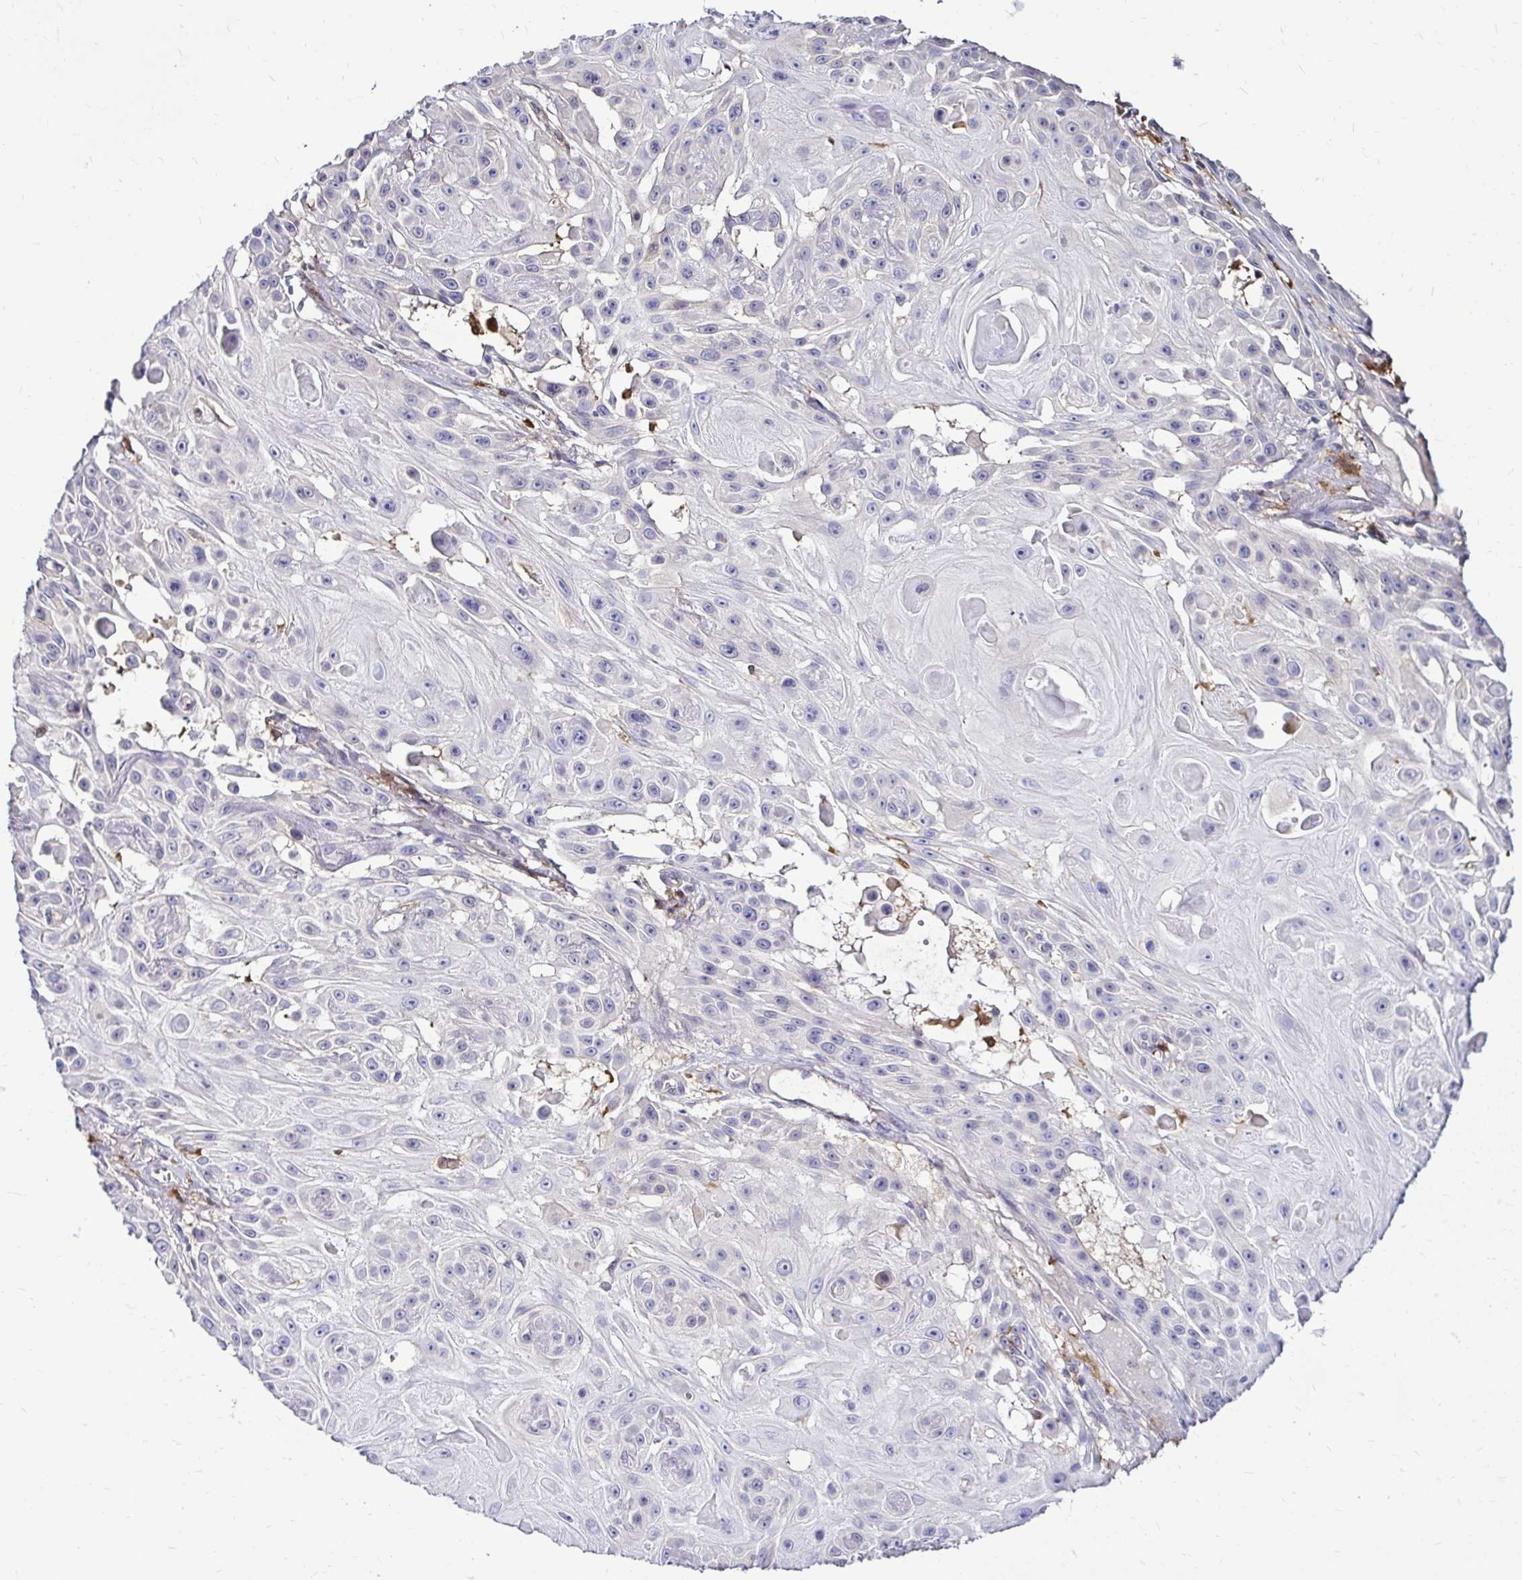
{"staining": {"intensity": "negative", "quantity": "none", "location": "none"}, "tissue": "skin cancer", "cell_type": "Tumor cells", "image_type": "cancer", "snomed": [{"axis": "morphology", "description": "Squamous cell carcinoma, NOS"}, {"axis": "topography", "description": "Skin"}], "caption": "This is a histopathology image of immunohistochemistry staining of skin cancer (squamous cell carcinoma), which shows no staining in tumor cells.", "gene": "IDH1", "patient": {"sex": "male", "age": 91}}